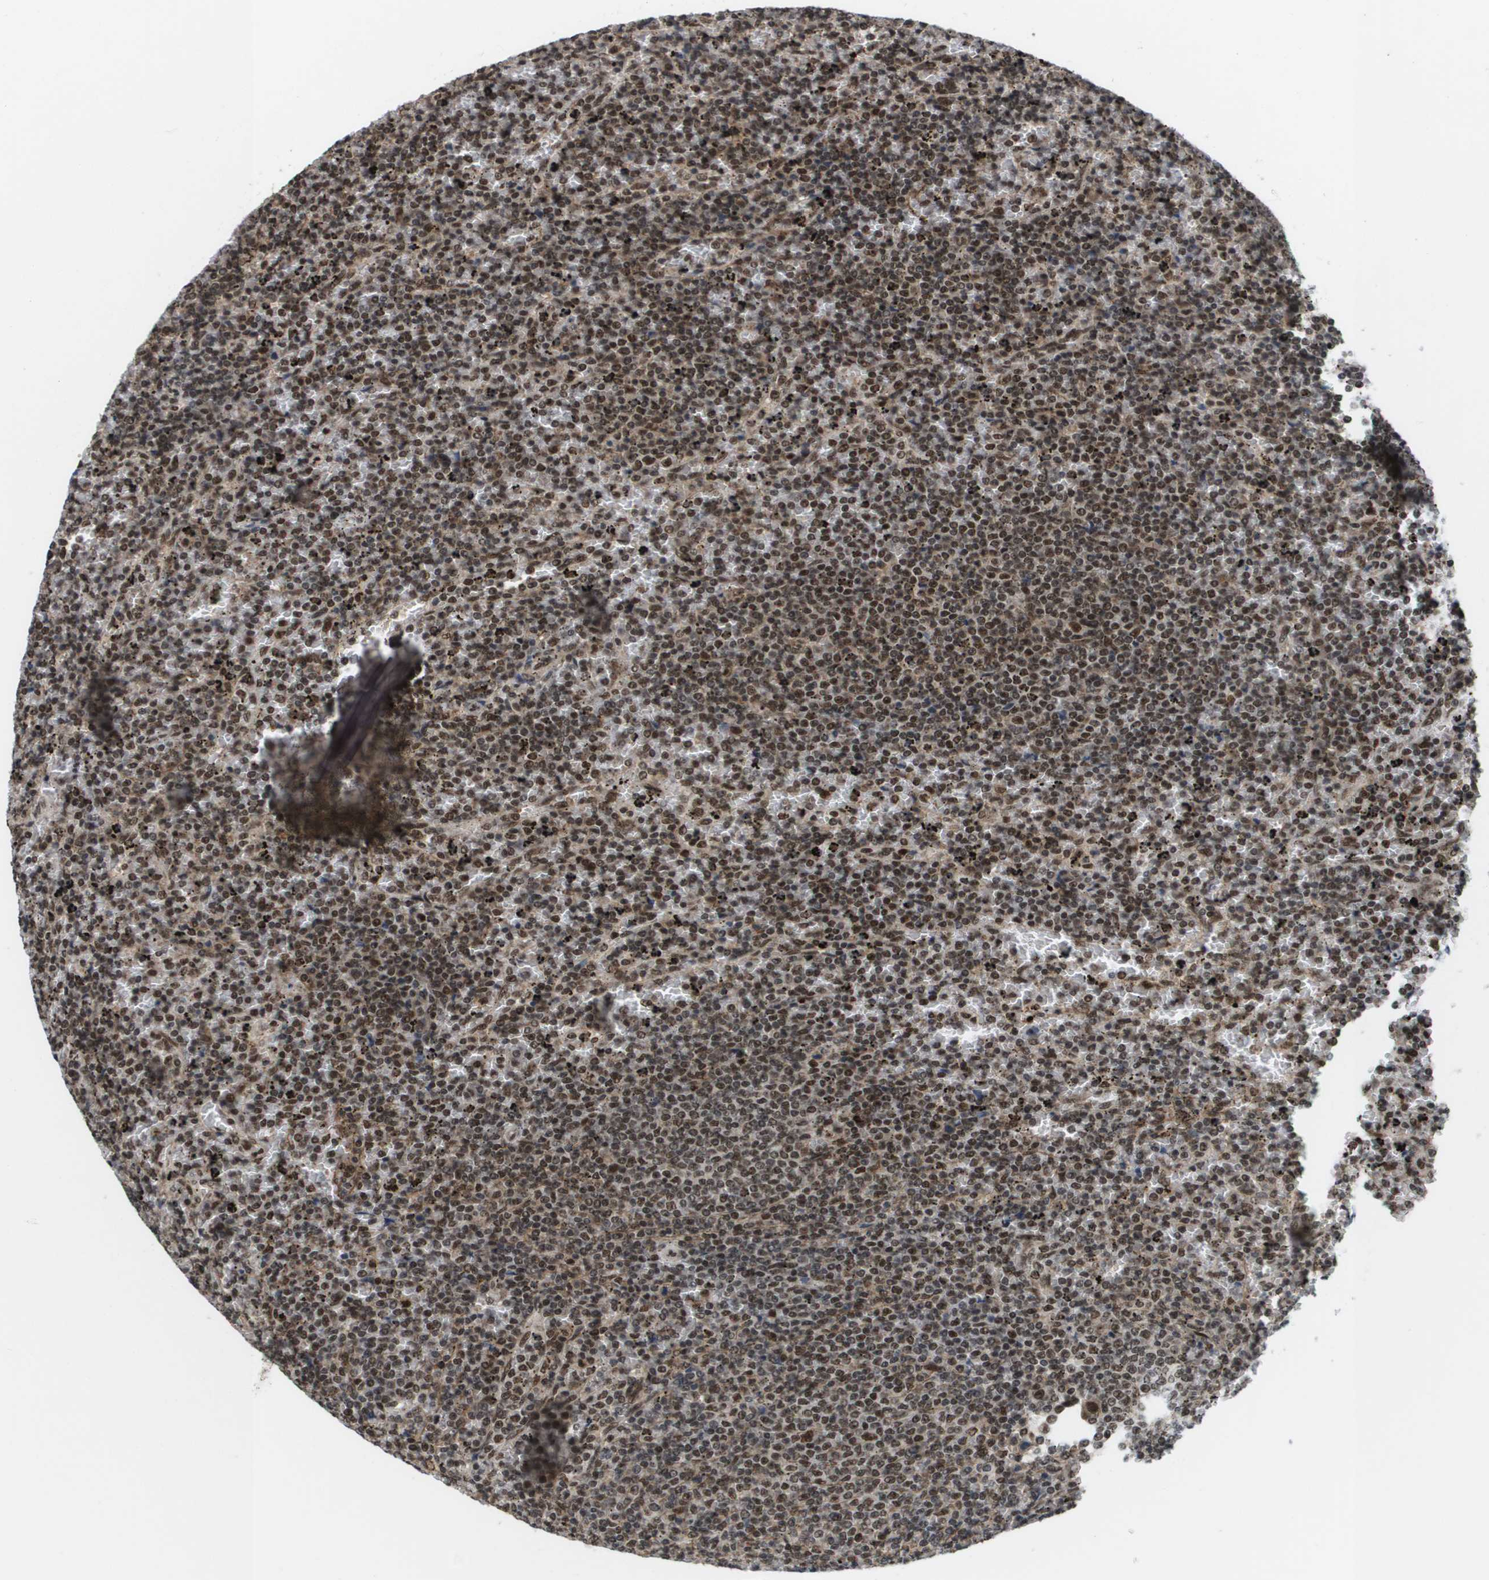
{"staining": {"intensity": "moderate", "quantity": "25%-75%", "location": "nuclear"}, "tissue": "lymphoma", "cell_type": "Tumor cells", "image_type": "cancer", "snomed": [{"axis": "morphology", "description": "Malignant lymphoma, non-Hodgkin's type, Low grade"}, {"axis": "topography", "description": "Spleen"}], "caption": "Protein expression analysis of lymphoma exhibits moderate nuclear positivity in about 25%-75% of tumor cells. Immunohistochemistry stains the protein of interest in brown and the nuclei are stained blue.", "gene": "PRCC", "patient": {"sex": "female", "age": 77}}